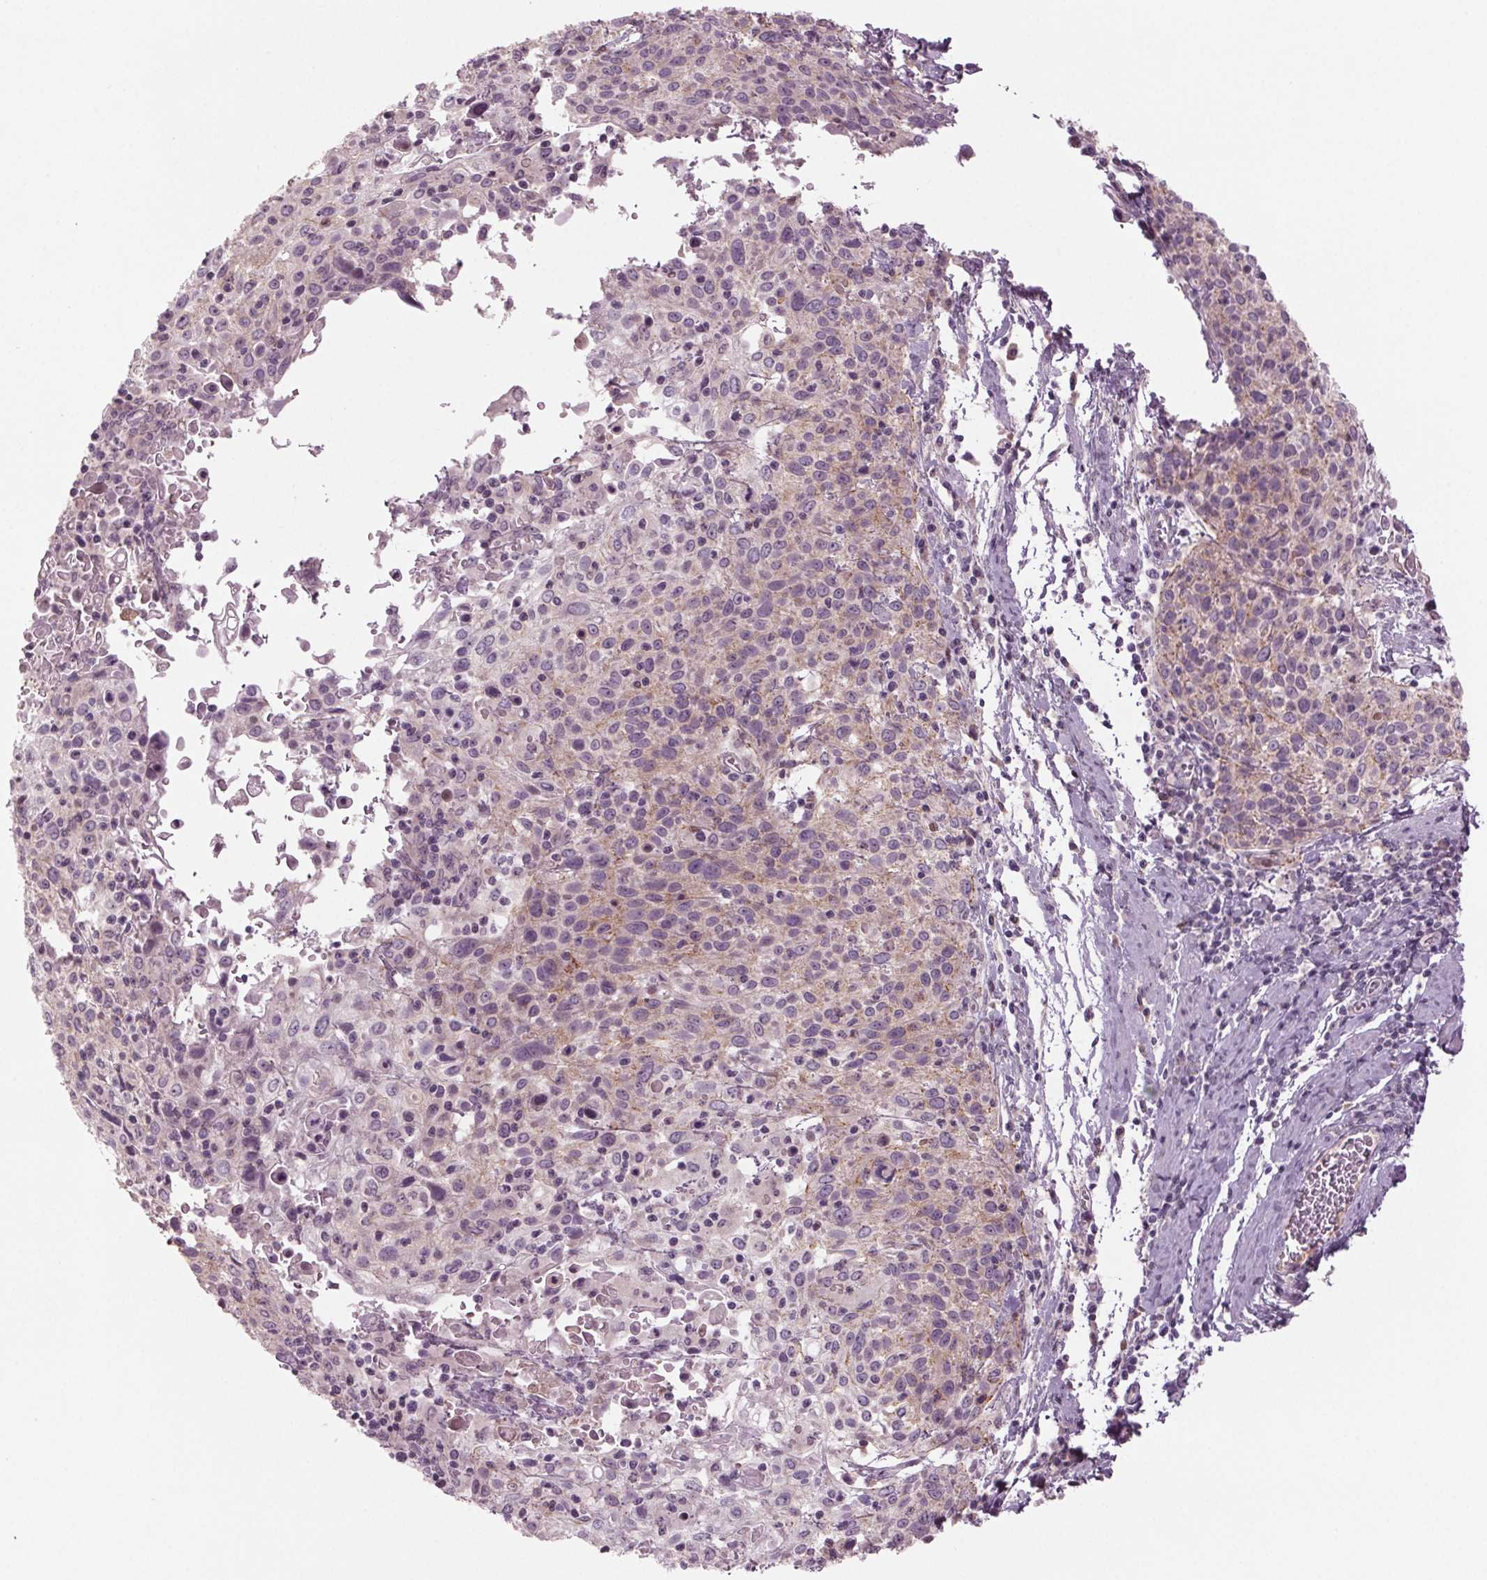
{"staining": {"intensity": "weak", "quantity": "<25%", "location": "cytoplasmic/membranous"}, "tissue": "cervical cancer", "cell_type": "Tumor cells", "image_type": "cancer", "snomed": [{"axis": "morphology", "description": "Squamous cell carcinoma, NOS"}, {"axis": "topography", "description": "Cervix"}], "caption": "Cervical cancer (squamous cell carcinoma) was stained to show a protein in brown. There is no significant staining in tumor cells.", "gene": "BHLHE22", "patient": {"sex": "female", "age": 61}}